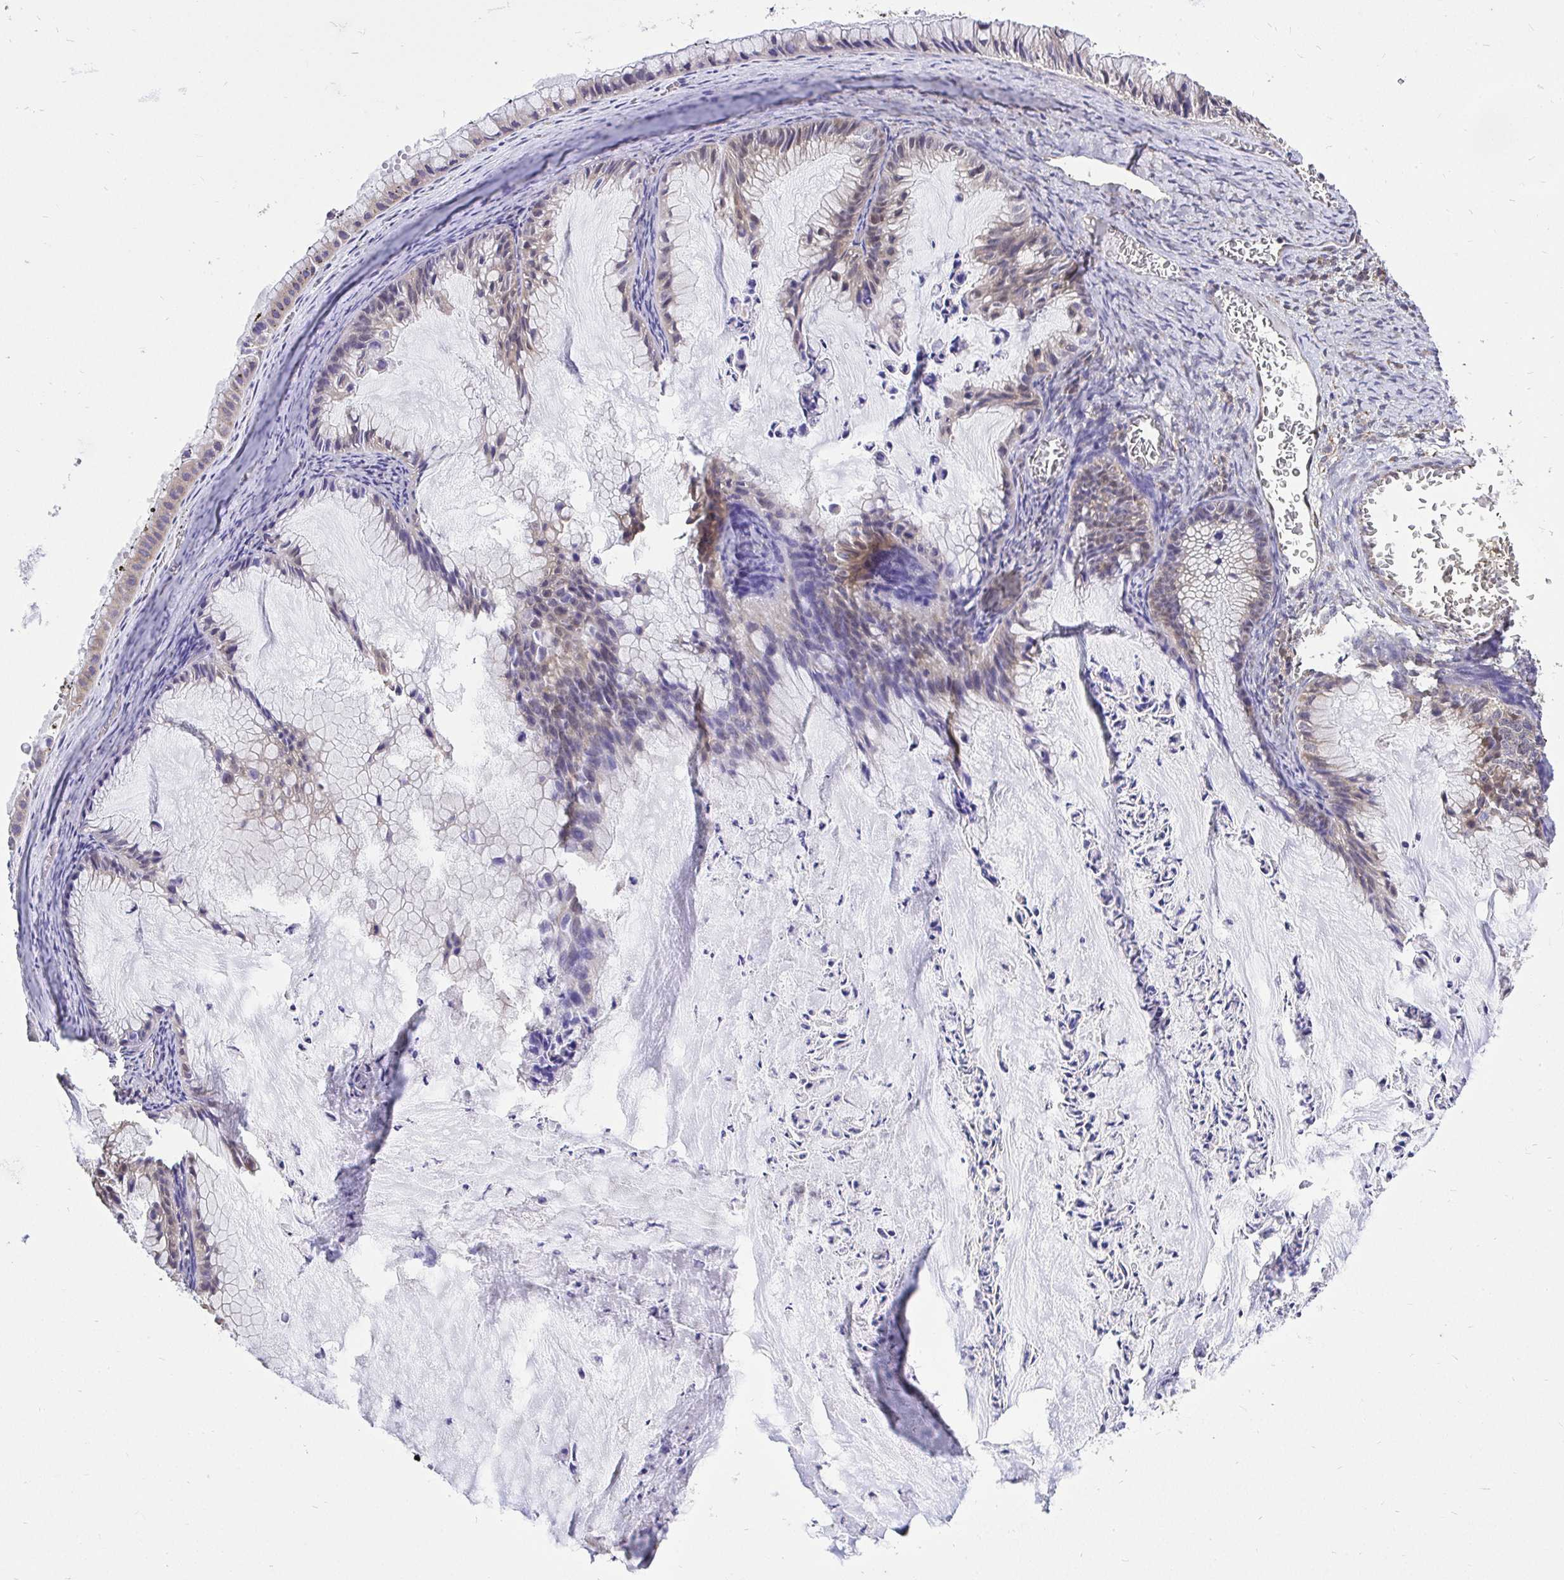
{"staining": {"intensity": "weak", "quantity": "25%-75%", "location": "cytoplasmic/membranous"}, "tissue": "ovarian cancer", "cell_type": "Tumor cells", "image_type": "cancer", "snomed": [{"axis": "morphology", "description": "Cystadenocarcinoma, mucinous, NOS"}, {"axis": "topography", "description": "Ovary"}], "caption": "Immunohistochemistry of human ovarian mucinous cystadenocarcinoma demonstrates low levels of weak cytoplasmic/membranous positivity in approximately 25%-75% of tumor cells.", "gene": "CCDC122", "patient": {"sex": "female", "age": 72}}